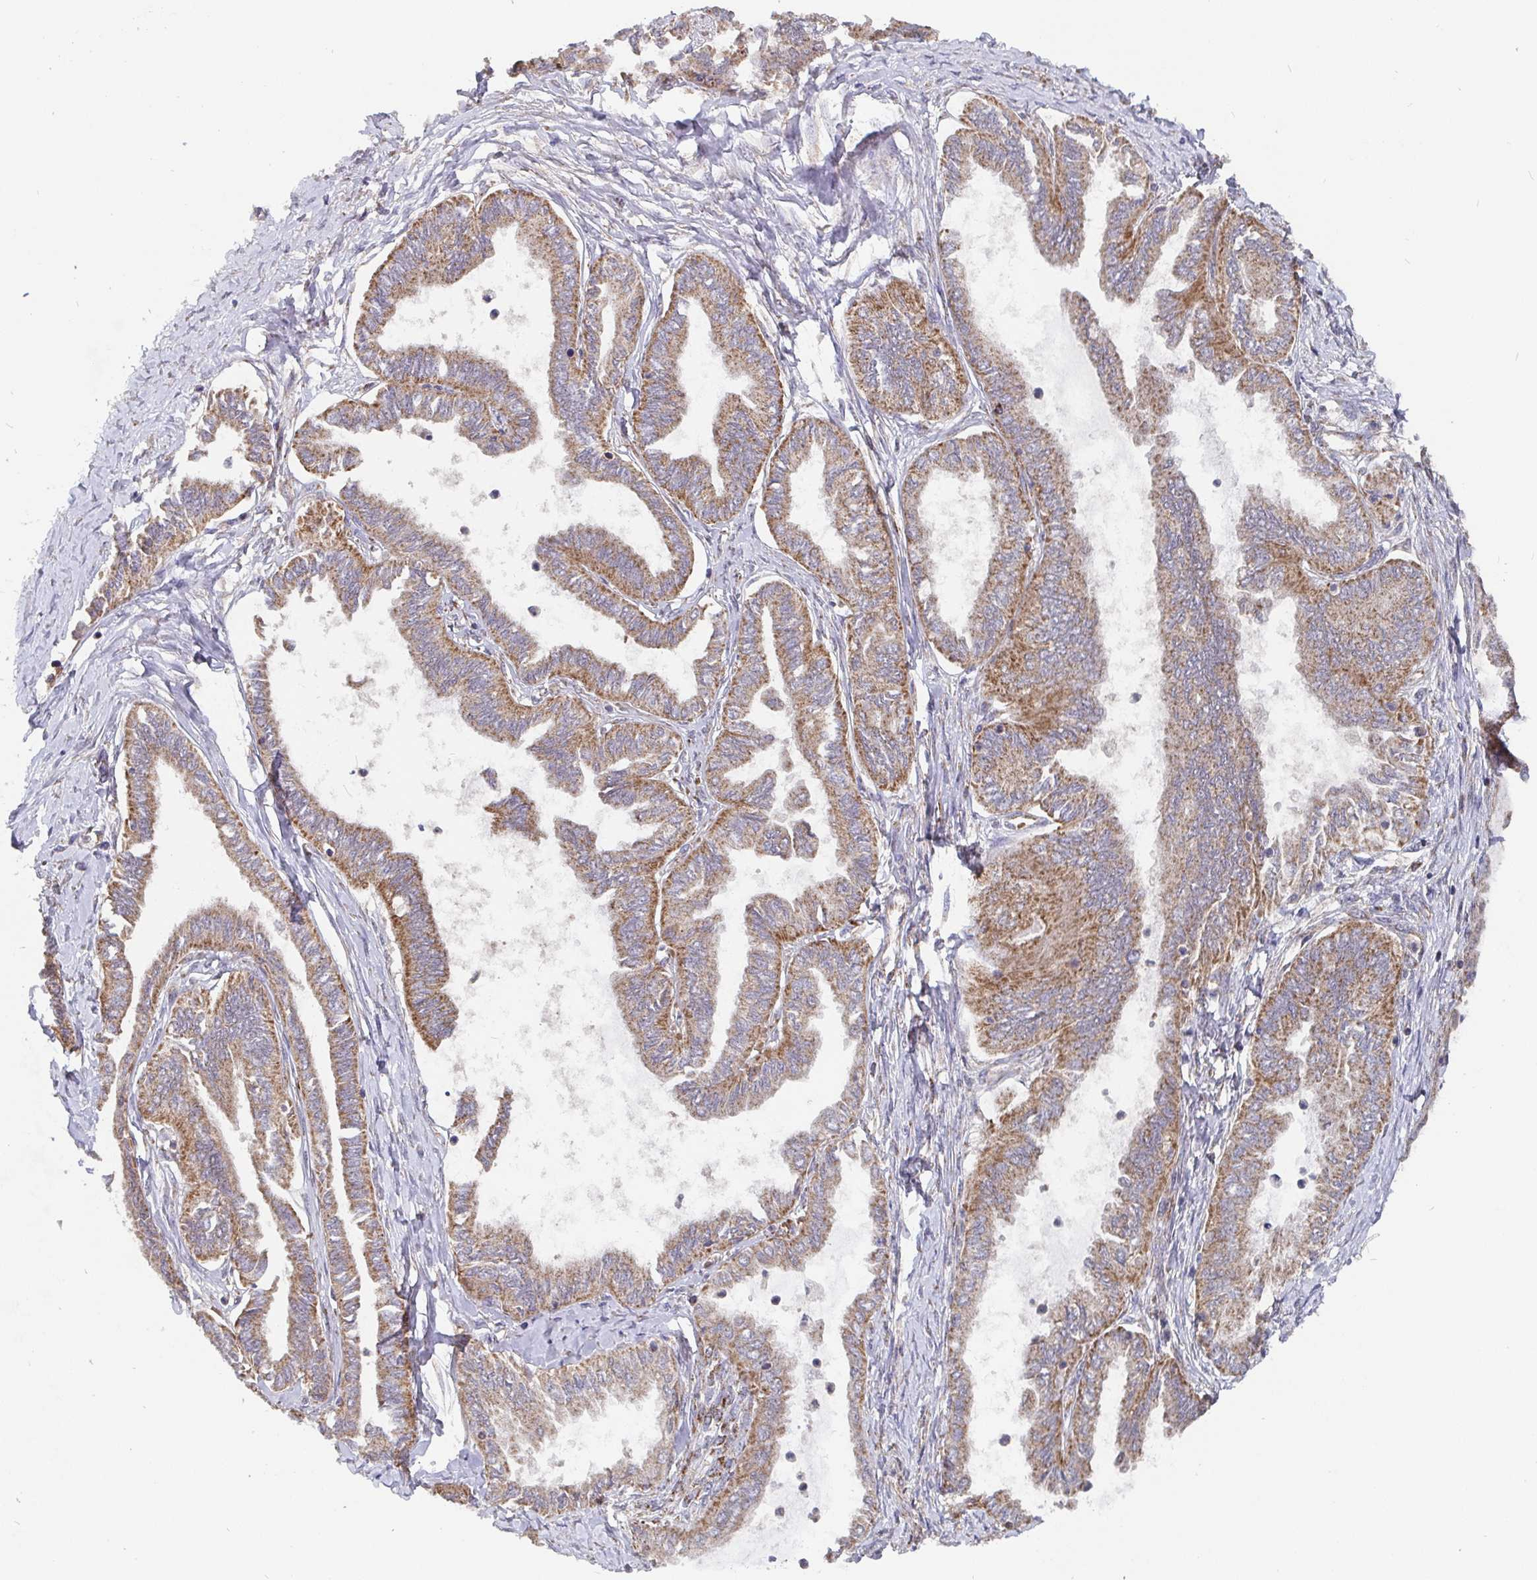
{"staining": {"intensity": "moderate", "quantity": ">75%", "location": "cytoplasmic/membranous"}, "tissue": "ovarian cancer", "cell_type": "Tumor cells", "image_type": "cancer", "snomed": [{"axis": "morphology", "description": "Carcinoma, endometroid"}, {"axis": "topography", "description": "Ovary"}], "caption": "This is a histology image of IHC staining of ovarian endometroid carcinoma, which shows moderate expression in the cytoplasmic/membranous of tumor cells.", "gene": "PDF", "patient": {"sex": "female", "age": 70}}